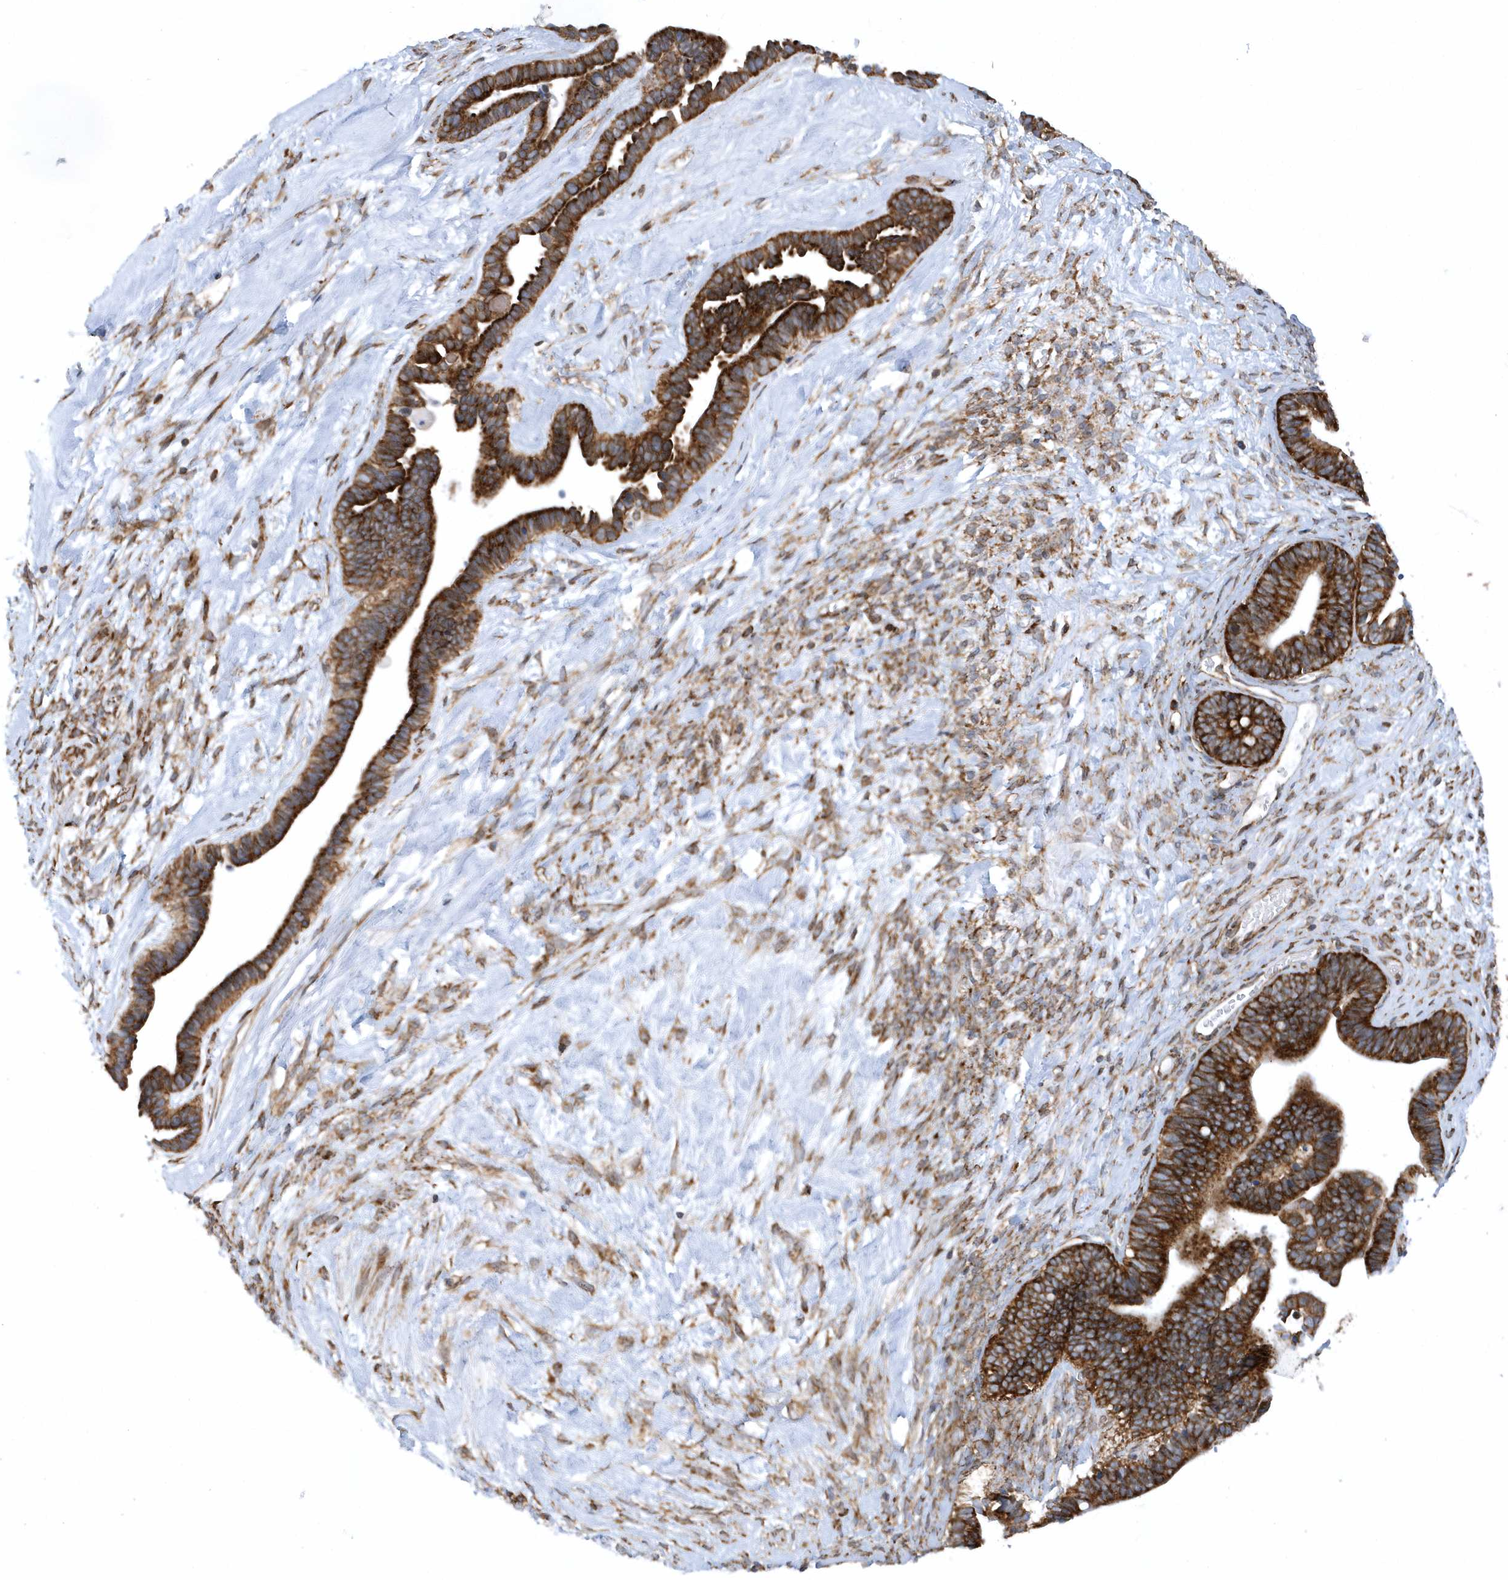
{"staining": {"intensity": "strong", "quantity": ">75%", "location": "cytoplasmic/membranous"}, "tissue": "ovarian cancer", "cell_type": "Tumor cells", "image_type": "cancer", "snomed": [{"axis": "morphology", "description": "Cystadenocarcinoma, serous, NOS"}, {"axis": "topography", "description": "Ovary"}], "caption": "Immunohistochemical staining of ovarian cancer reveals strong cytoplasmic/membranous protein positivity in about >75% of tumor cells.", "gene": "PHF1", "patient": {"sex": "female", "age": 56}}